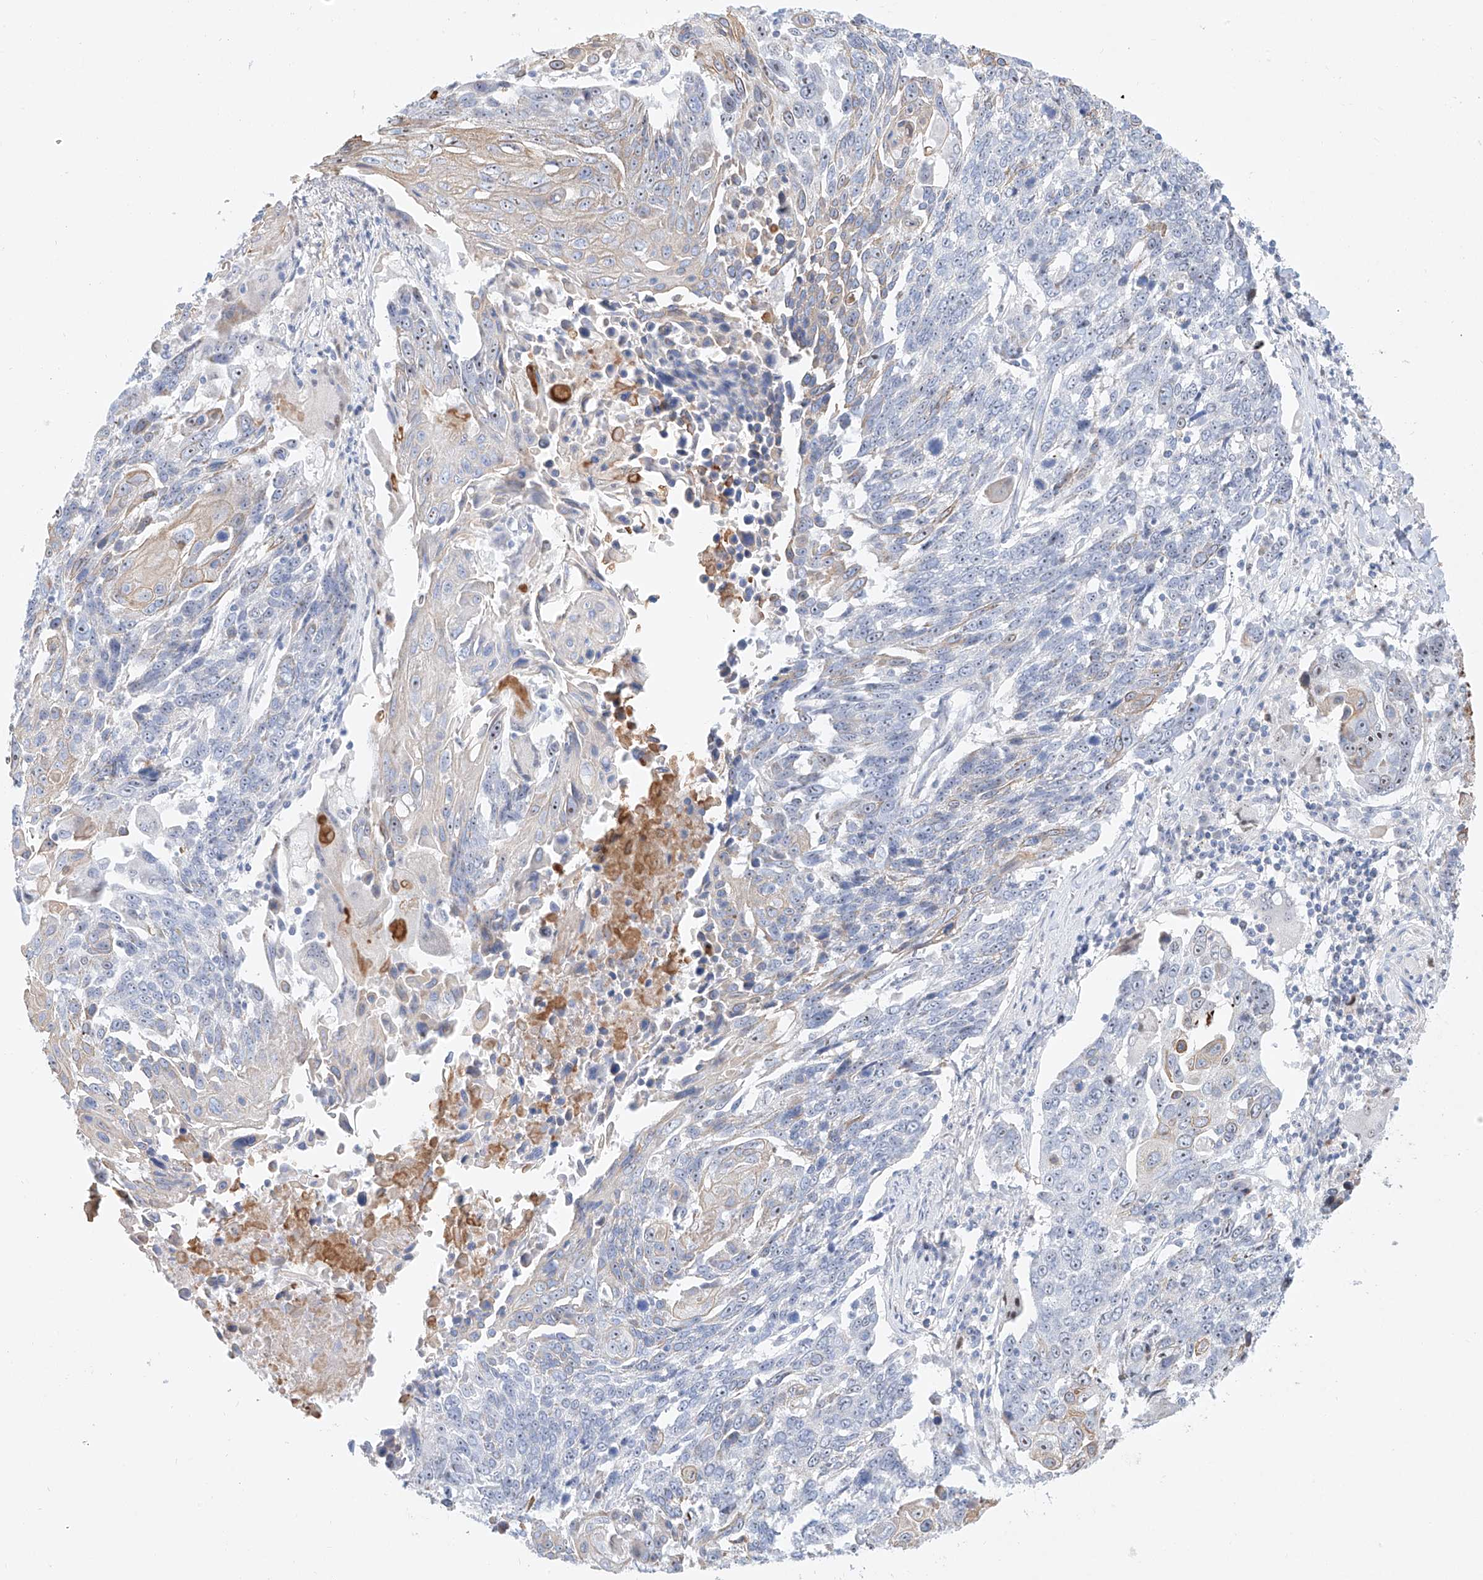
{"staining": {"intensity": "weak", "quantity": "25%-75%", "location": "cytoplasmic/membranous"}, "tissue": "lung cancer", "cell_type": "Tumor cells", "image_type": "cancer", "snomed": [{"axis": "morphology", "description": "Squamous cell carcinoma, NOS"}, {"axis": "topography", "description": "Lung"}], "caption": "This is a micrograph of immunohistochemistry staining of lung cancer (squamous cell carcinoma), which shows weak expression in the cytoplasmic/membranous of tumor cells.", "gene": "SNU13", "patient": {"sex": "male", "age": 66}}